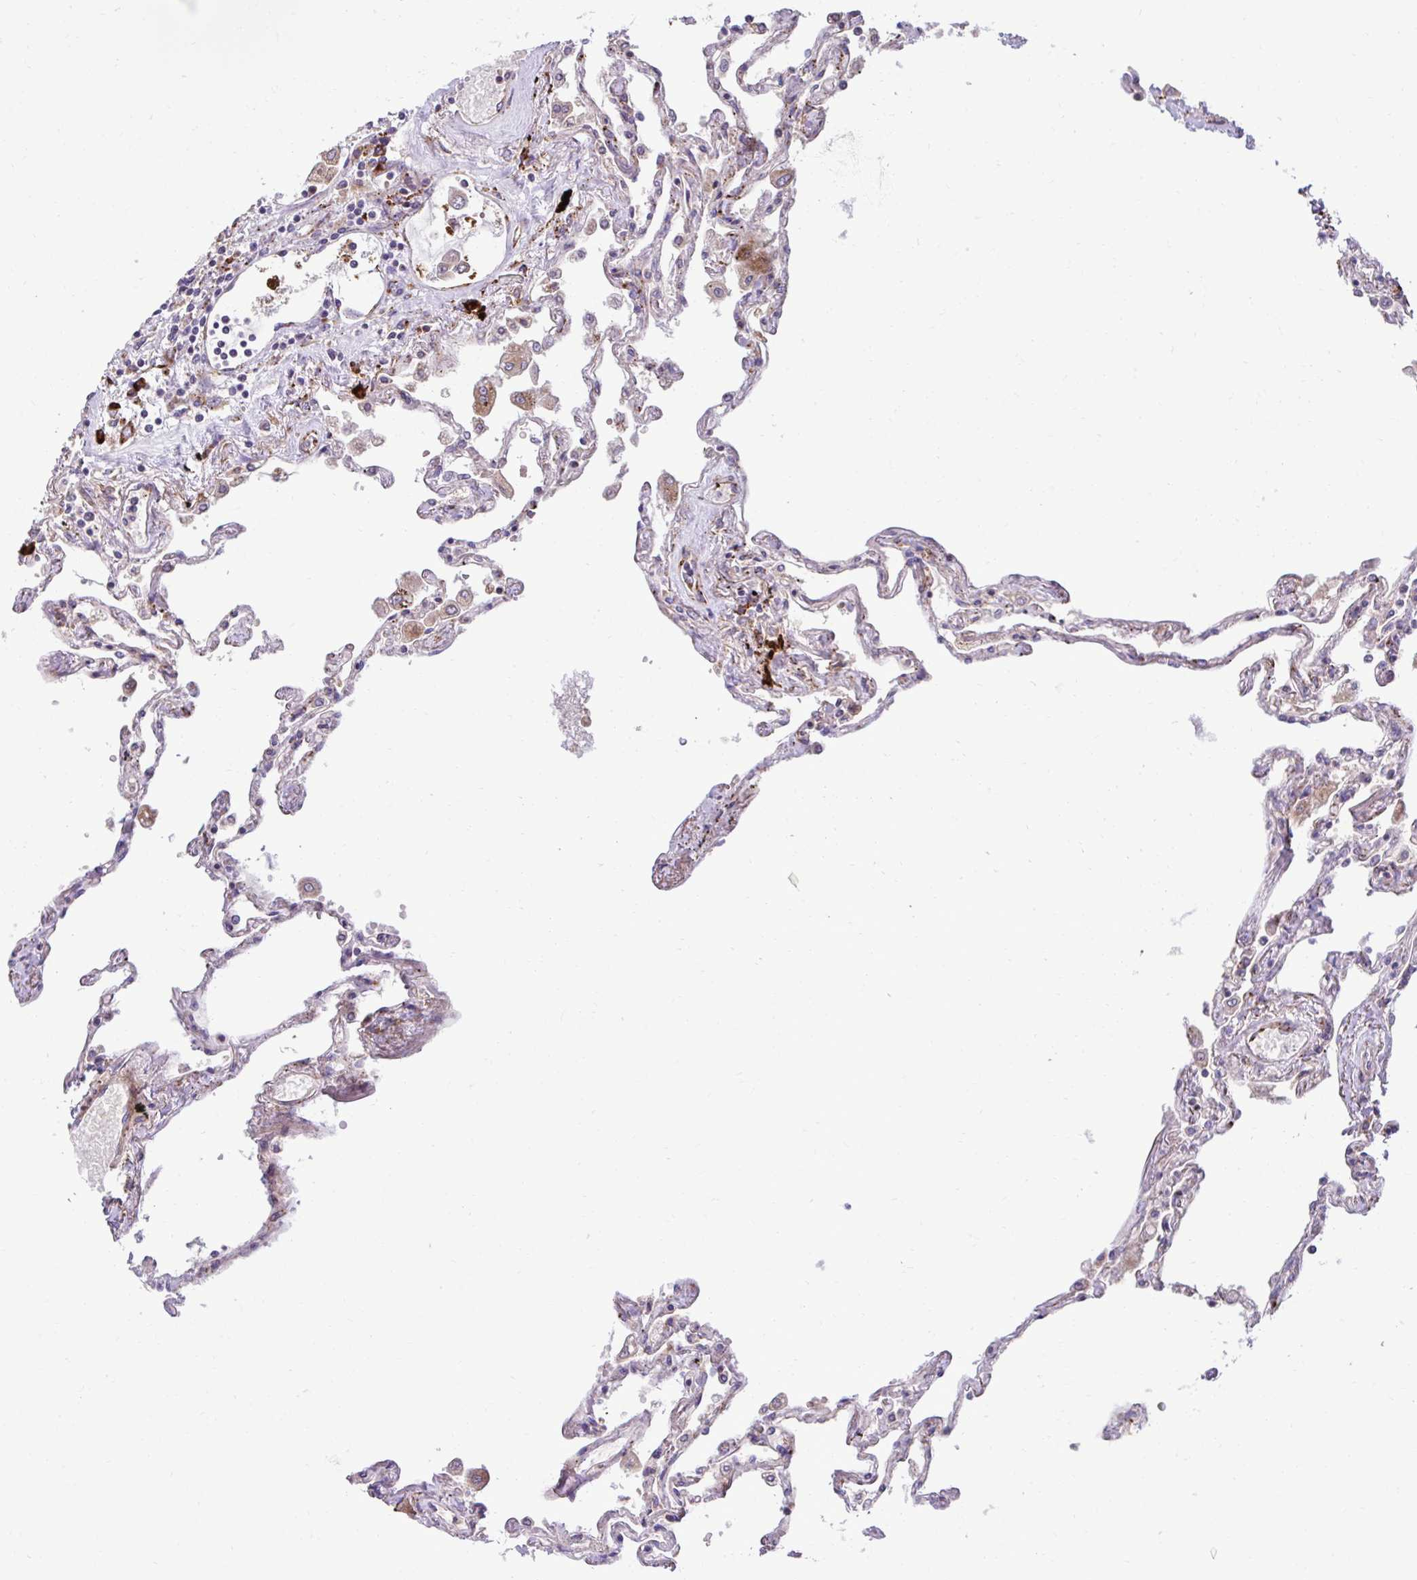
{"staining": {"intensity": "weak", "quantity": "<25%", "location": "cytoplasmic/membranous"}, "tissue": "lung", "cell_type": "Alveolar cells", "image_type": "normal", "snomed": [{"axis": "morphology", "description": "Normal tissue, NOS"}, {"axis": "morphology", "description": "Adenocarcinoma, NOS"}, {"axis": "topography", "description": "Cartilage tissue"}, {"axis": "topography", "description": "Lung"}], "caption": "A high-resolution histopathology image shows immunohistochemistry staining of unremarkable lung, which reveals no significant positivity in alveolar cells.", "gene": "LIMS1", "patient": {"sex": "female", "age": 67}}